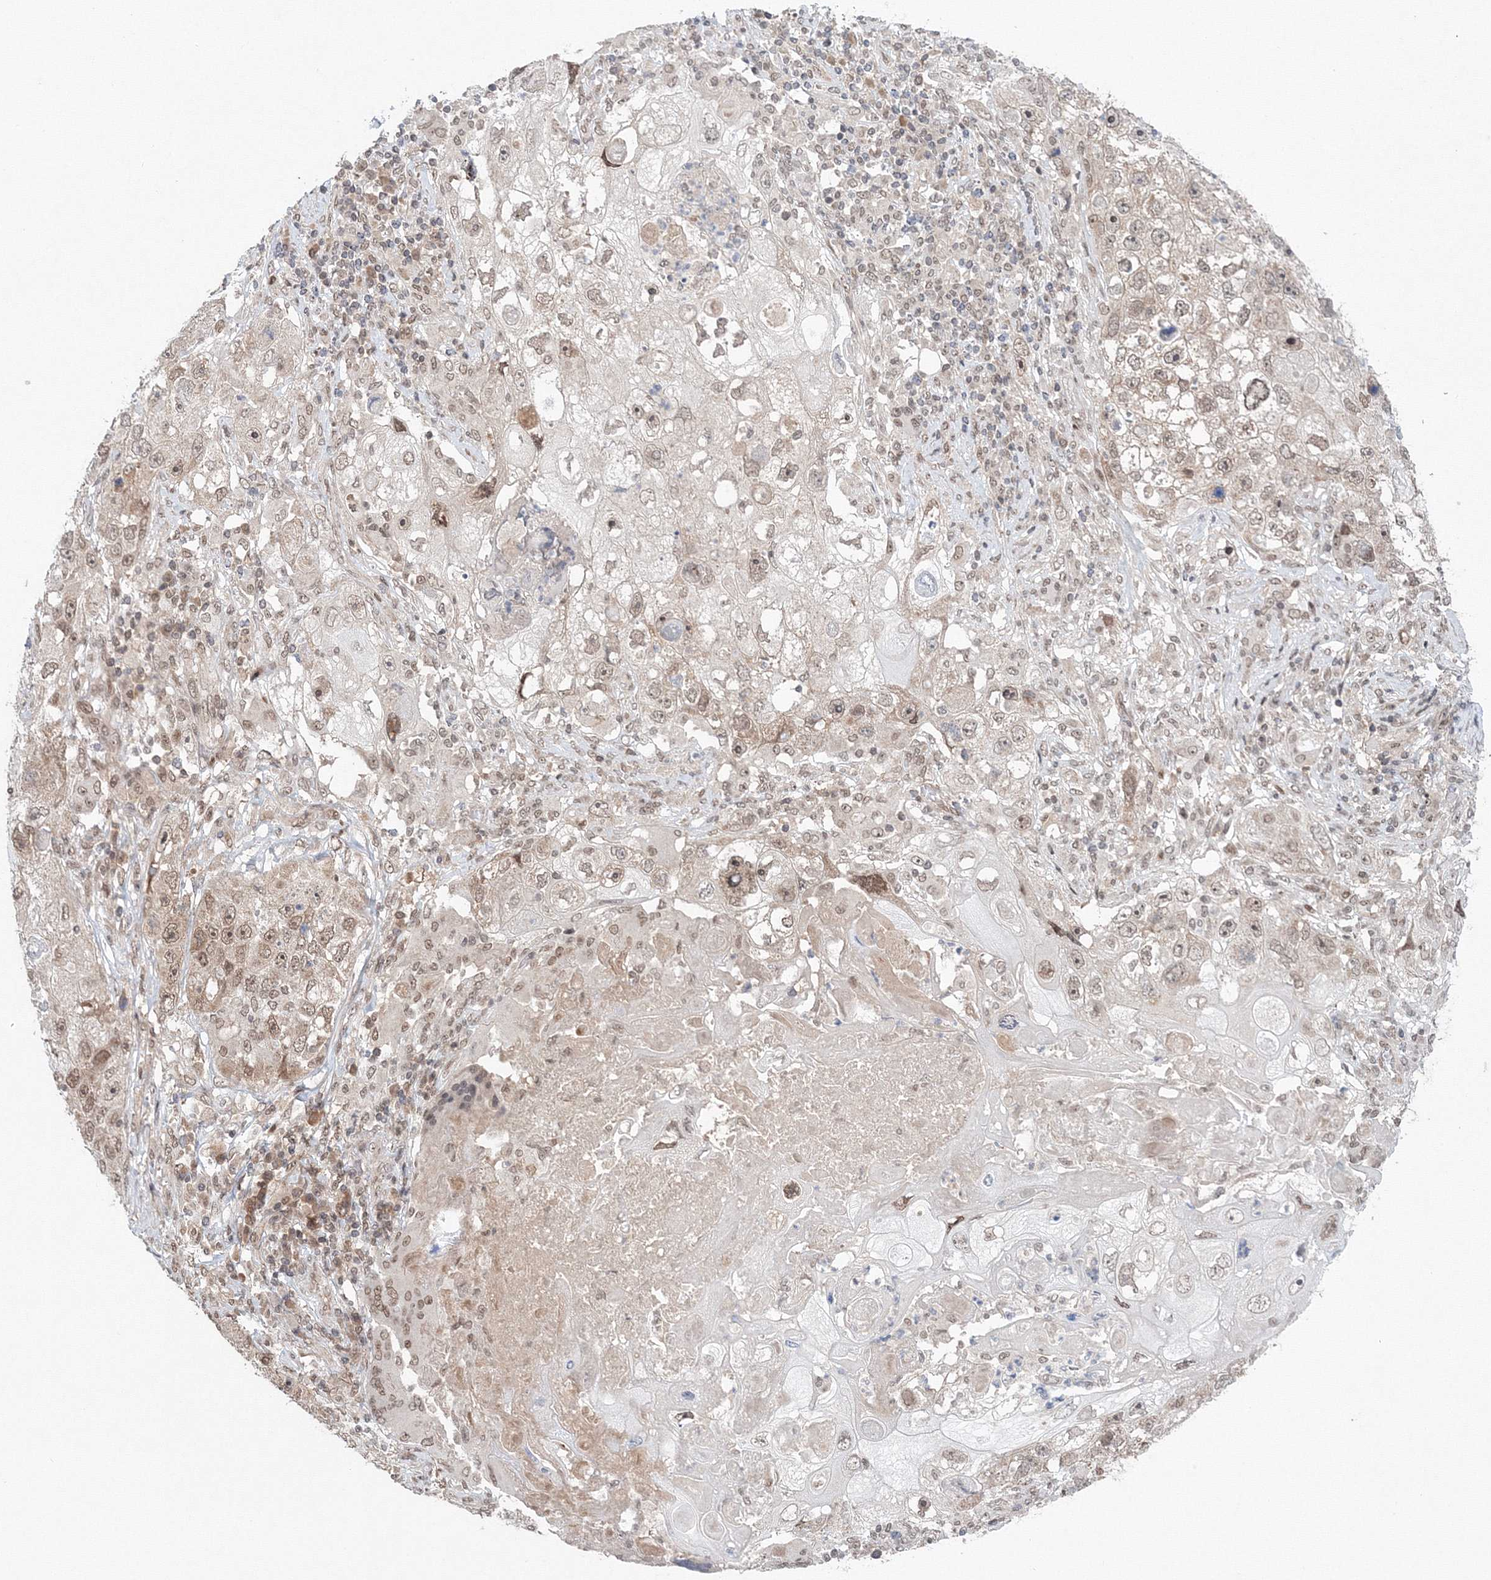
{"staining": {"intensity": "weak", "quantity": "25%-75%", "location": "nuclear"}, "tissue": "lung cancer", "cell_type": "Tumor cells", "image_type": "cancer", "snomed": [{"axis": "morphology", "description": "Squamous cell carcinoma, NOS"}, {"axis": "topography", "description": "Lung"}], "caption": "Weak nuclear positivity for a protein is seen in approximately 25%-75% of tumor cells of lung squamous cell carcinoma using IHC.", "gene": "NOA1", "patient": {"sex": "male", "age": 61}}